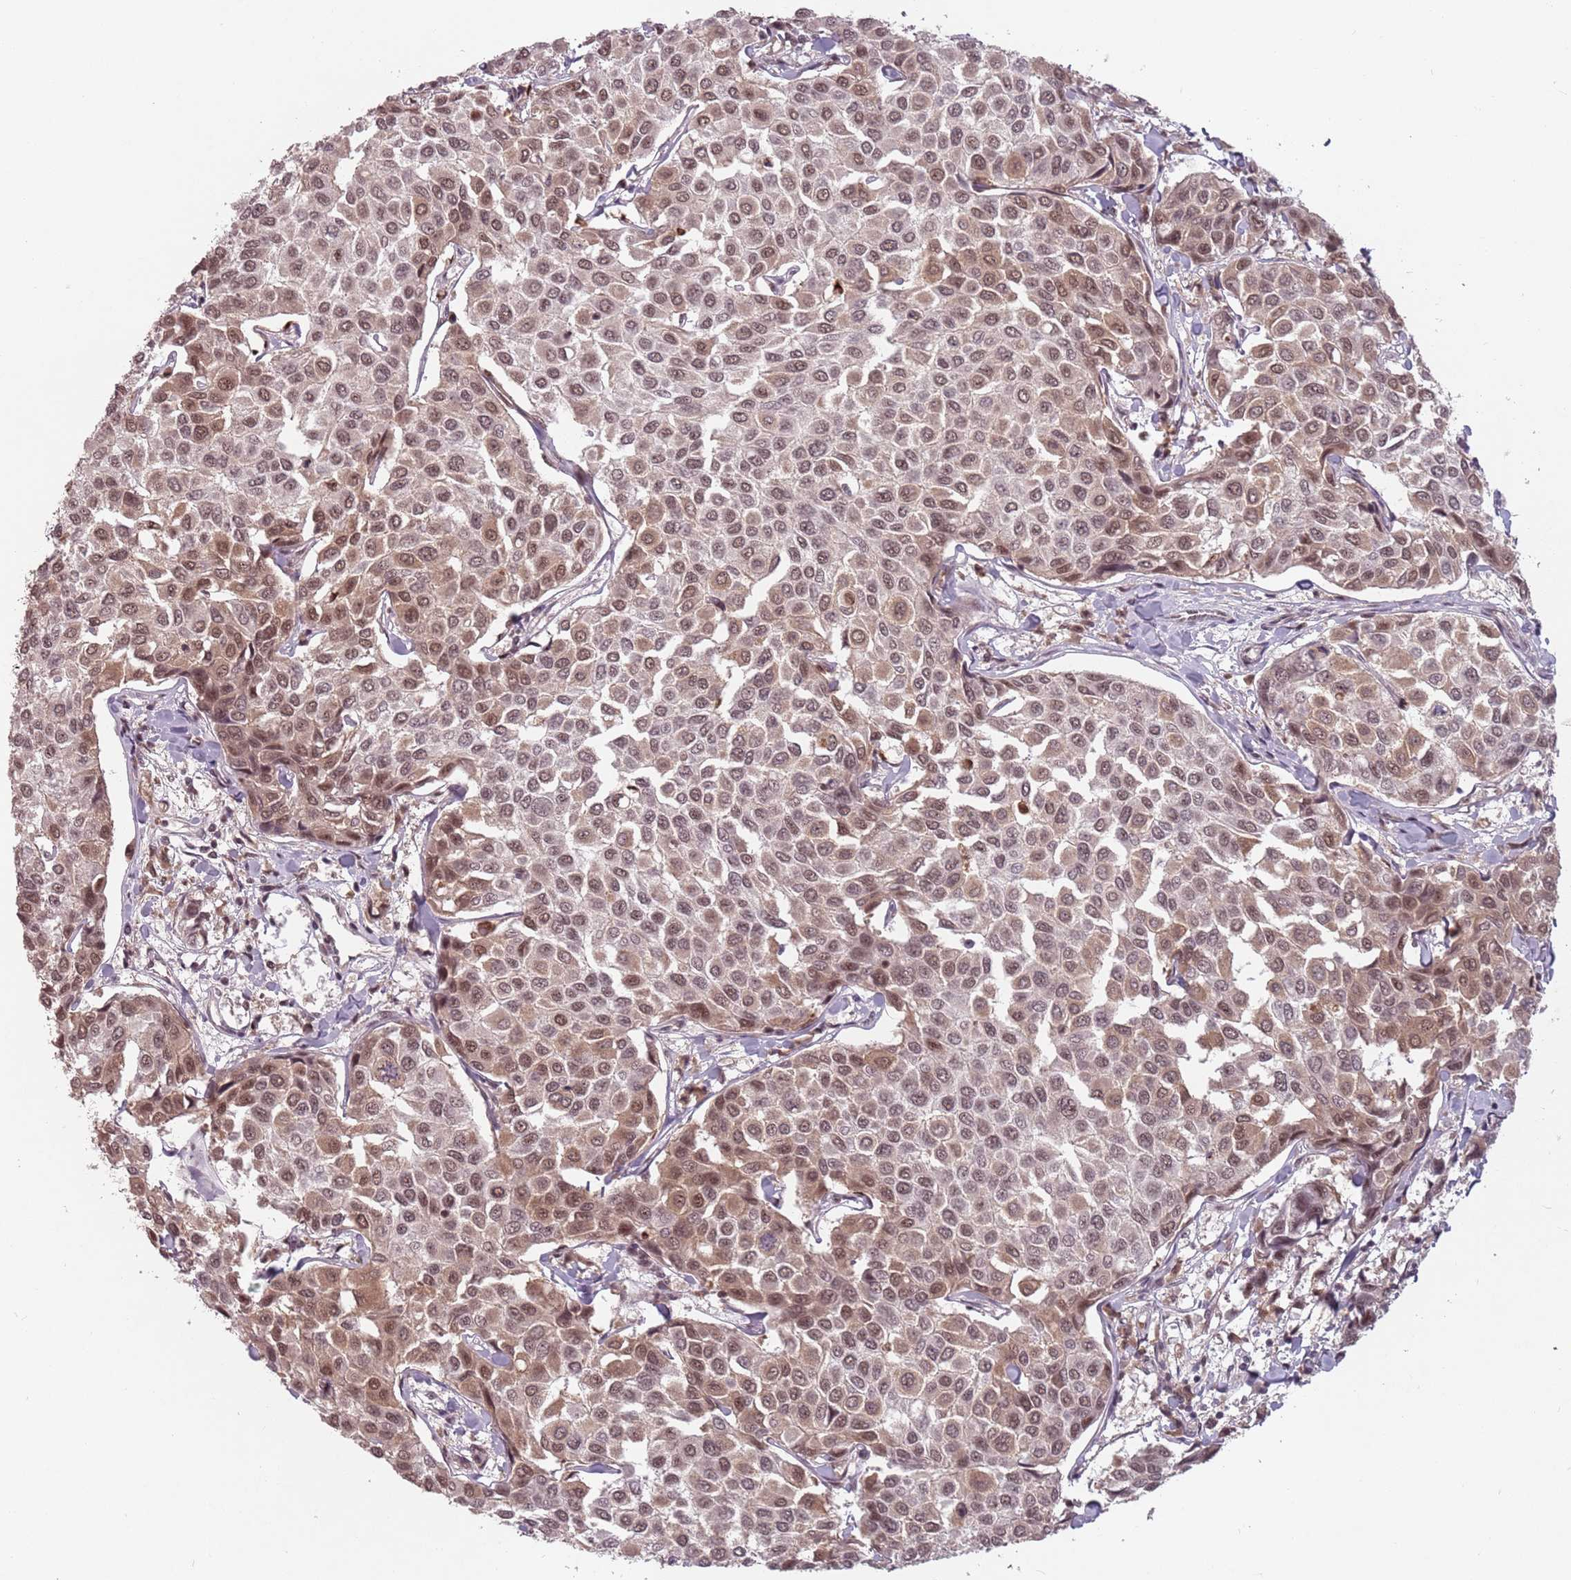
{"staining": {"intensity": "moderate", "quantity": ">75%", "location": "nuclear"}, "tissue": "breast cancer", "cell_type": "Tumor cells", "image_type": "cancer", "snomed": [{"axis": "morphology", "description": "Duct carcinoma"}, {"axis": "topography", "description": "Breast"}], "caption": "Tumor cells exhibit medium levels of moderate nuclear positivity in approximately >75% of cells in breast cancer.", "gene": "NCBP1", "patient": {"sex": "female", "age": 55}}